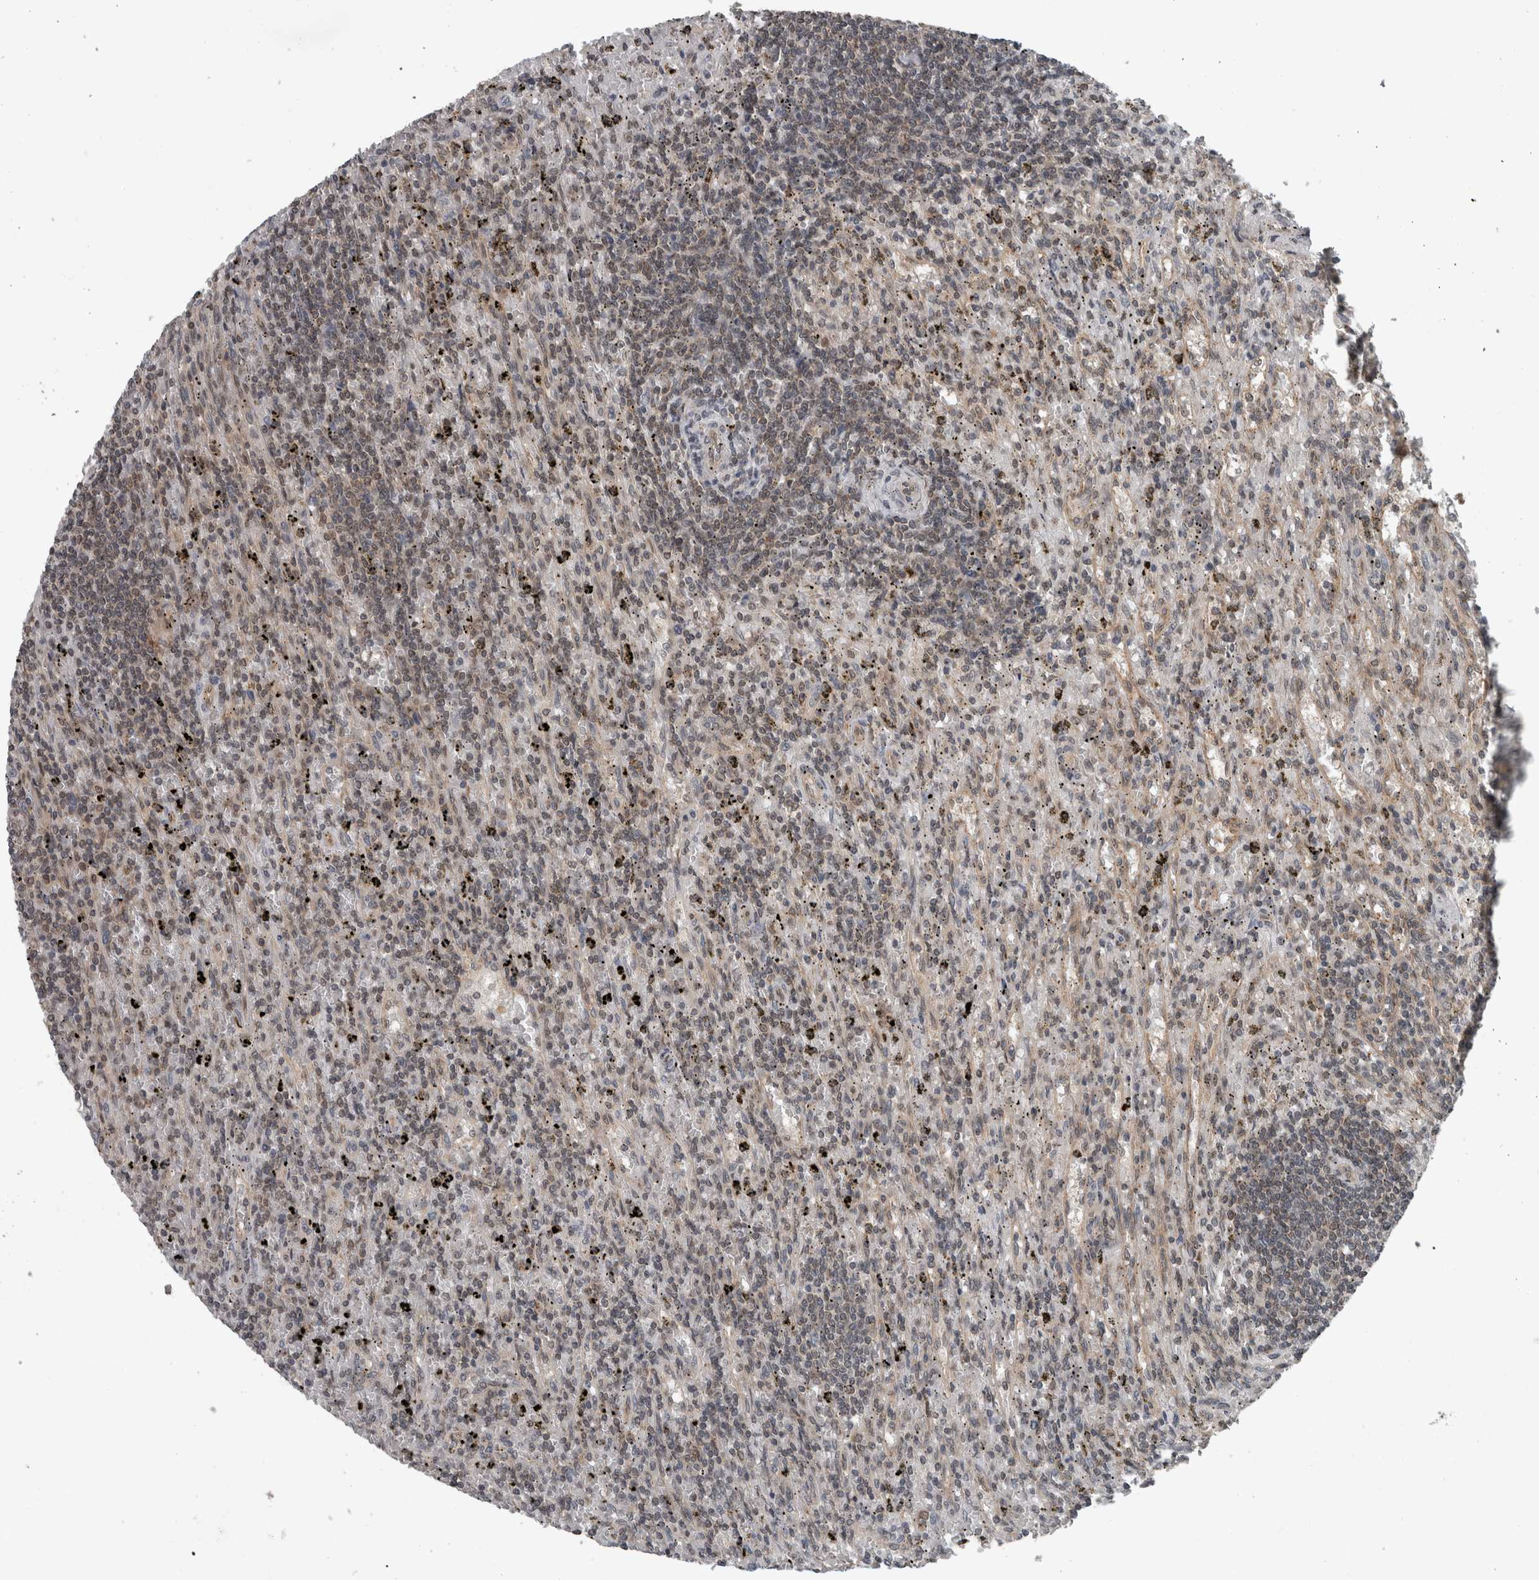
{"staining": {"intensity": "weak", "quantity": "<25%", "location": "cytoplasmic/membranous"}, "tissue": "lymphoma", "cell_type": "Tumor cells", "image_type": "cancer", "snomed": [{"axis": "morphology", "description": "Malignant lymphoma, non-Hodgkin's type, Low grade"}, {"axis": "topography", "description": "Spleen"}], "caption": "Low-grade malignant lymphoma, non-Hodgkin's type was stained to show a protein in brown. There is no significant expression in tumor cells.", "gene": "ENY2", "patient": {"sex": "male", "age": 76}}